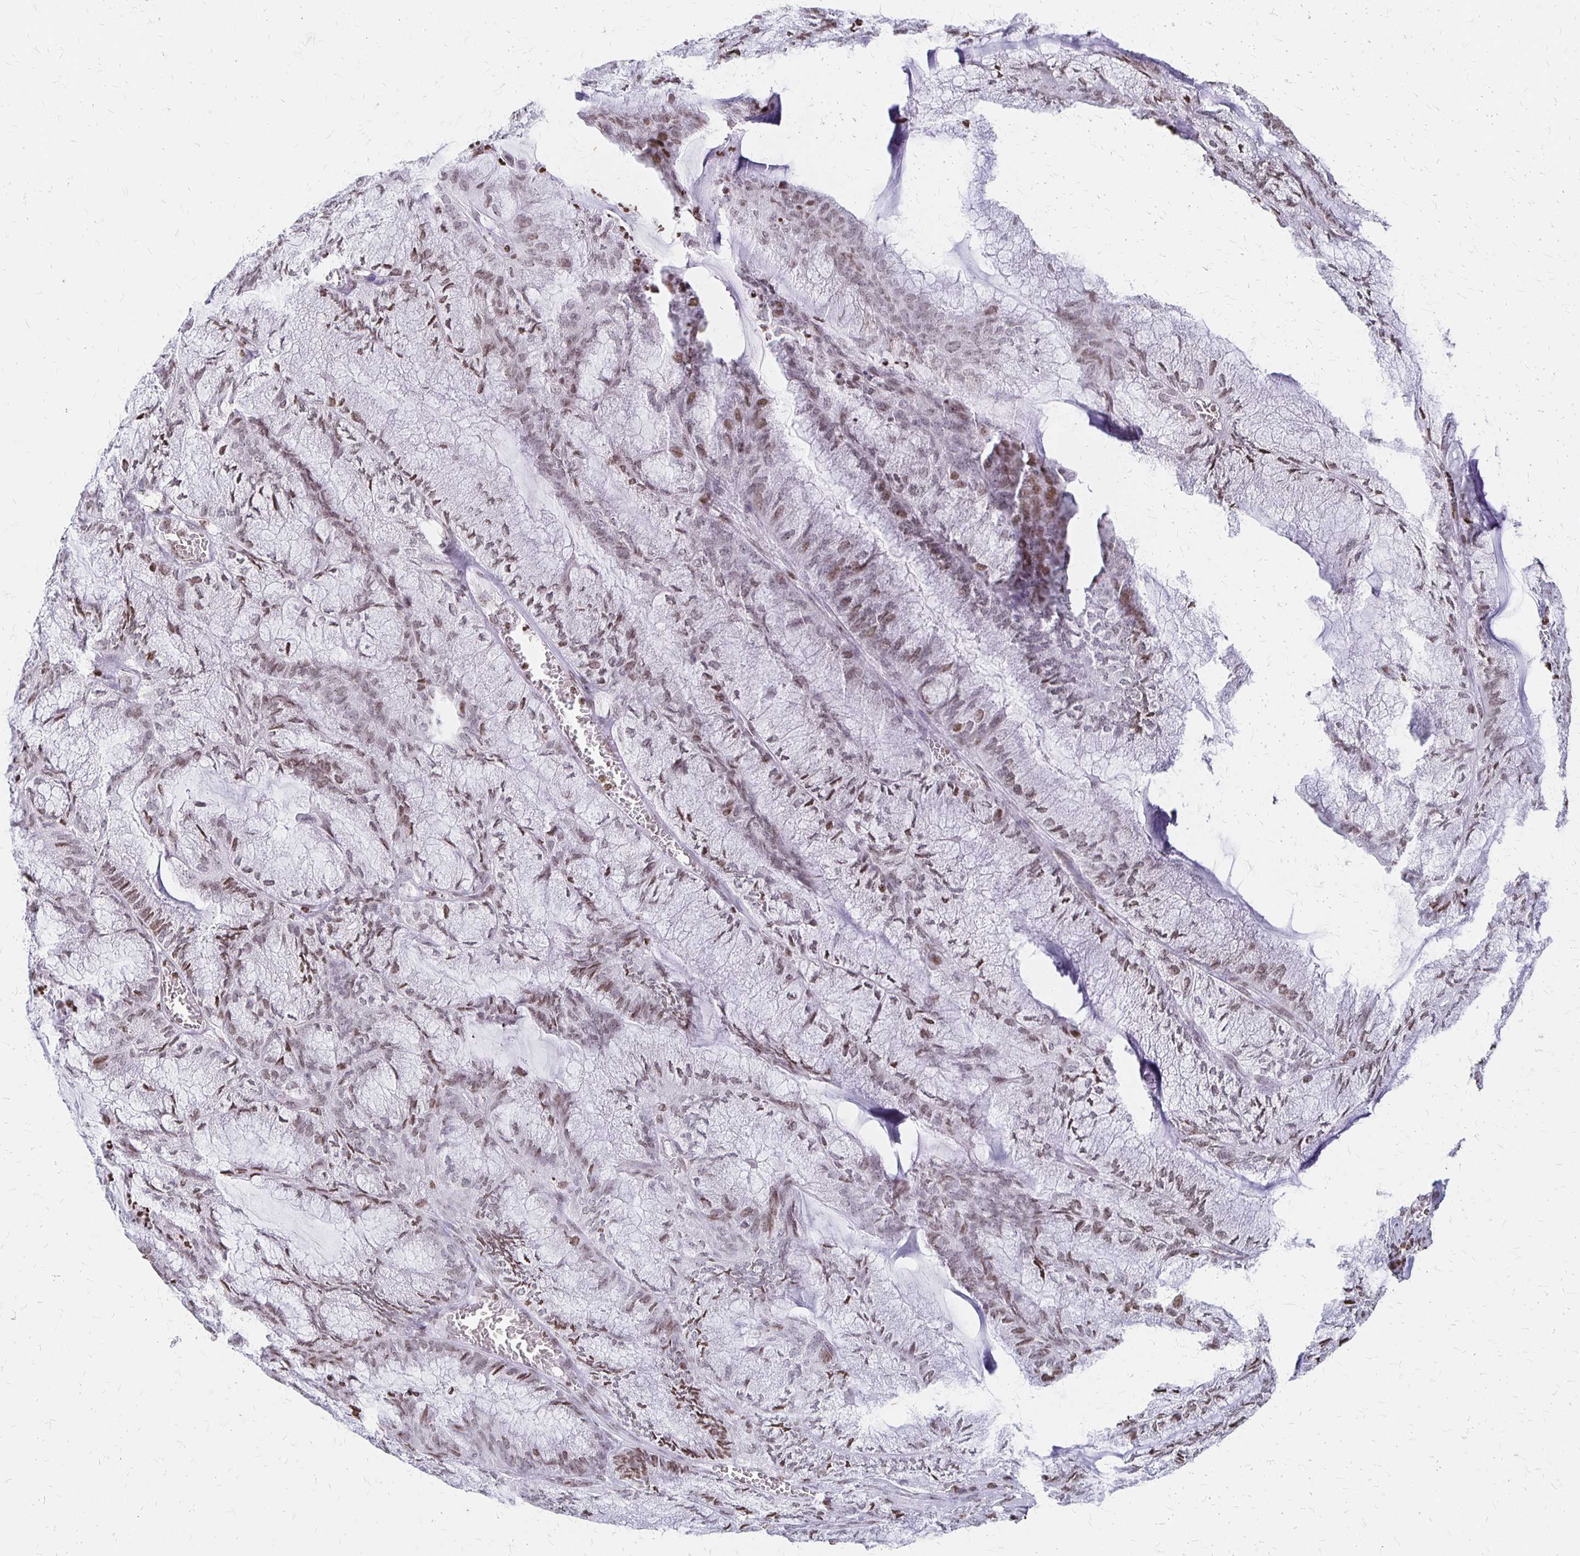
{"staining": {"intensity": "weak", "quantity": "25%-75%", "location": "nuclear"}, "tissue": "endometrial cancer", "cell_type": "Tumor cells", "image_type": "cancer", "snomed": [{"axis": "morphology", "description": "Carcinoma, NOS"}, {"axis": "topography", "description": "Endometrium"}], "caption": "Brown immunohistochemical staining in endometrial carcinoma exhibits weak nuclear staining in about 25%-75% of tumor cells.", "gene": "ZNF280C", "patient": {"sex": "female", "age": 62}}